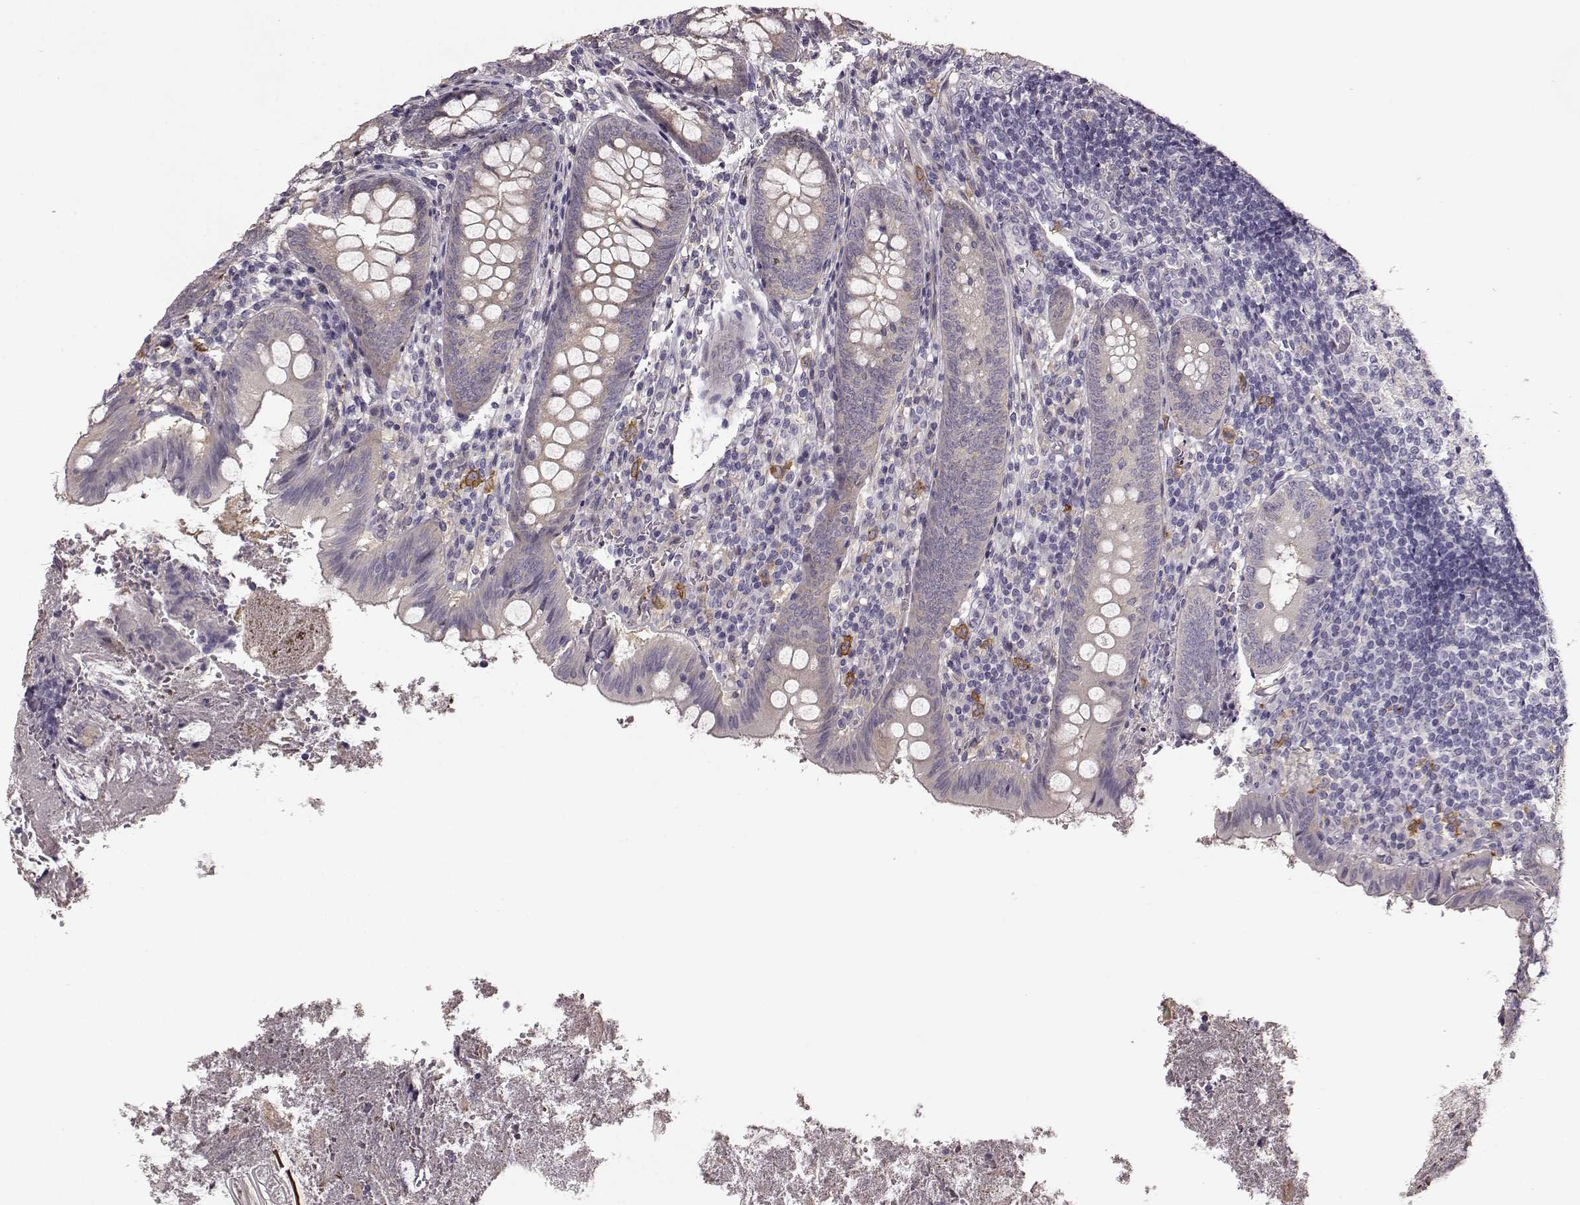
{"staining": {"intensity": "negative", "quantity": "none", "location": "none"}, "tissue": "appendix", "cell_type": "Glandular cells", "image_type": "normal", "snomed": [{"axis": "morphology", "description": "Normal tissue, NOS"}, {"axis": "topography", "description": "Appendix"}], "caption": "Glandular cells are negative for protein expression in normal human appendix. Brightfield microscopy of IHC stained with DAB (3,3'-diaminobenzidine) (brown) and hematoxylin (blue), captured at high magnification.", "gene": "GPR50", "patient": {"sex": "female", "age": 23}}